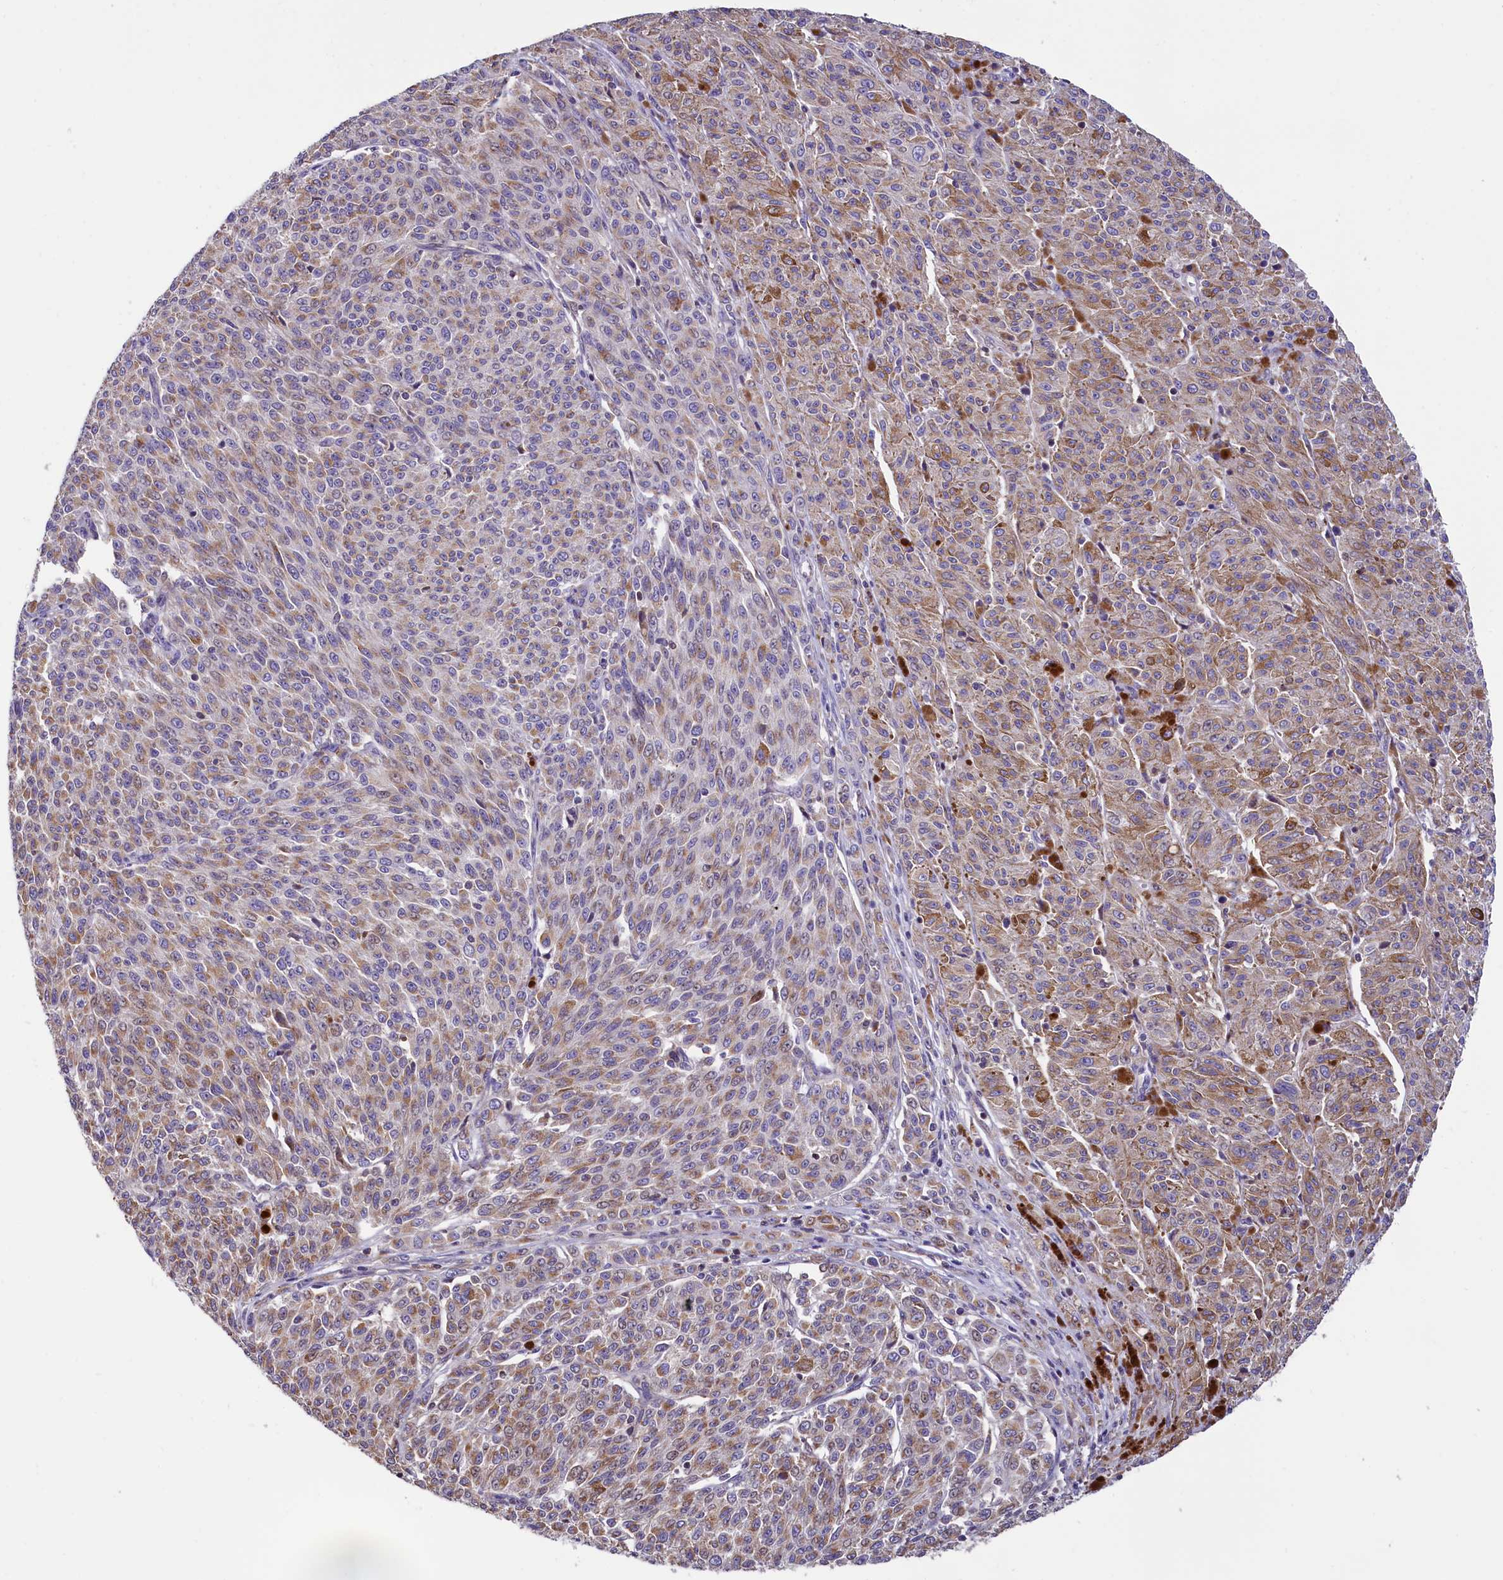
{"staining": {"intensity": "weak", "quantity": ">75%", "location": "cytoplasmic/membranous"}, "tissue": "melanoma", "cell_type": "Tumor cells", "image_type": "cancer", "snomed": [{"axis": "morphology", "description": "Malignant melanoma, NOS"}, {"axis": "topography", "description": "Skin"}], "caption": "High-magnification brightfield microscopy of malignant melanoma stained with DAB (brown) and counterstained with hematoxylin (blue). tumor cells exhibit weak cytoplasmic/membranous staining is present in approximately>75% of cells.", "gene": "ZNF2", "patient": {"sex": "female", "age": 52}}